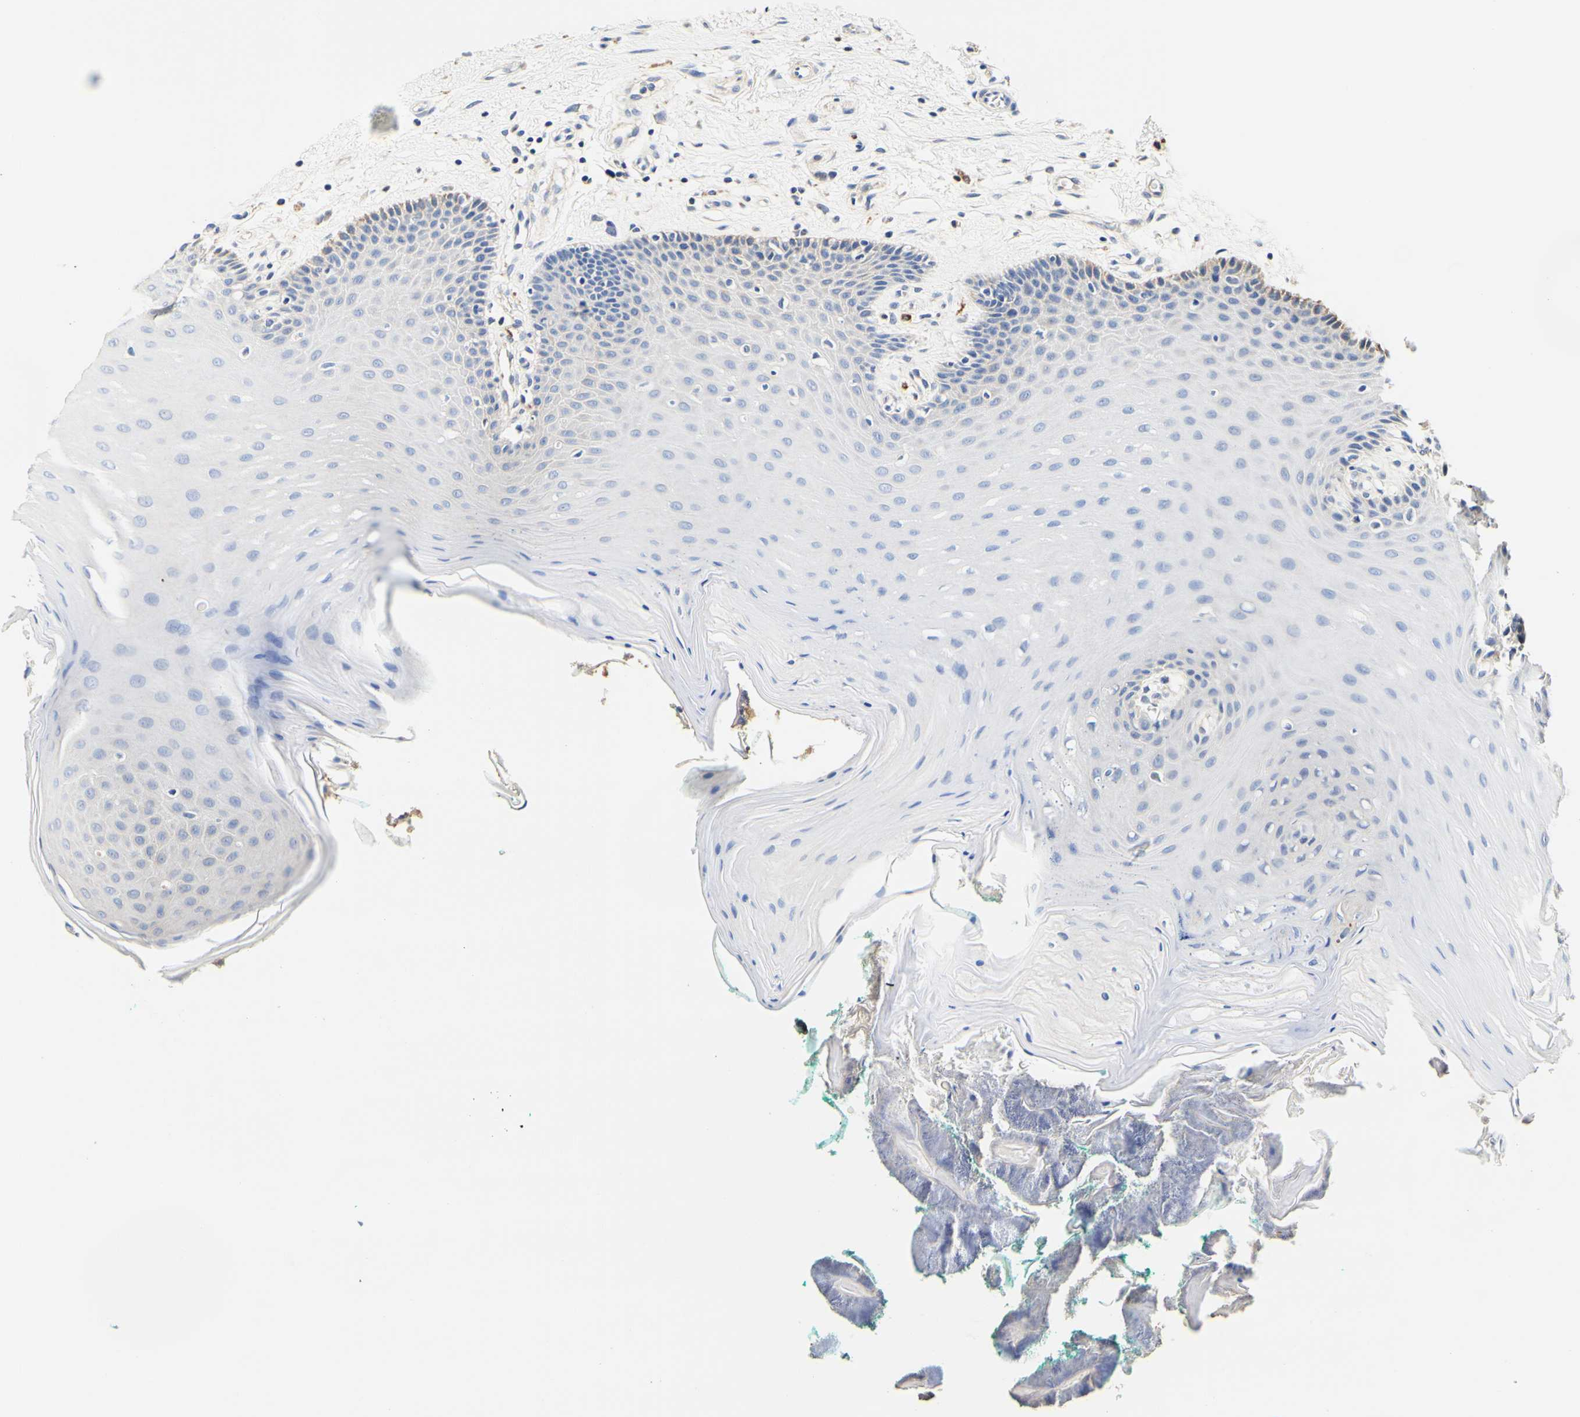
{"staining": {"intensity": "moderate", "quantity": "<25%", "location": "cytoplasmic/membranous"}, "tissue": "oral mucosa", "cell_type": "Squamous epithelial cells", "image_type": "normal", "snomed": [{"axis": "morphology", "description": "Normal tissue, NOS"}, {"axis": "topography", "description": "Skeletal muscle"}, {"axis": "topography", "description": "Oral tissue"}], "caption": "A high-resolution photomicrograph shows immunohistochemistry staining of benign oral mucosa, which shows moderate cytoplasmic/membranous expression in approximately <25% of squamous epithelial cells. (Stains: DAB (3,3'-diaminobenzidine) in brown, nuclei in blue, Microscopy: brightfield microscopy at high magnification).", "gene": "CAMK4", "patient": {"sex": "male", "age": 58}}